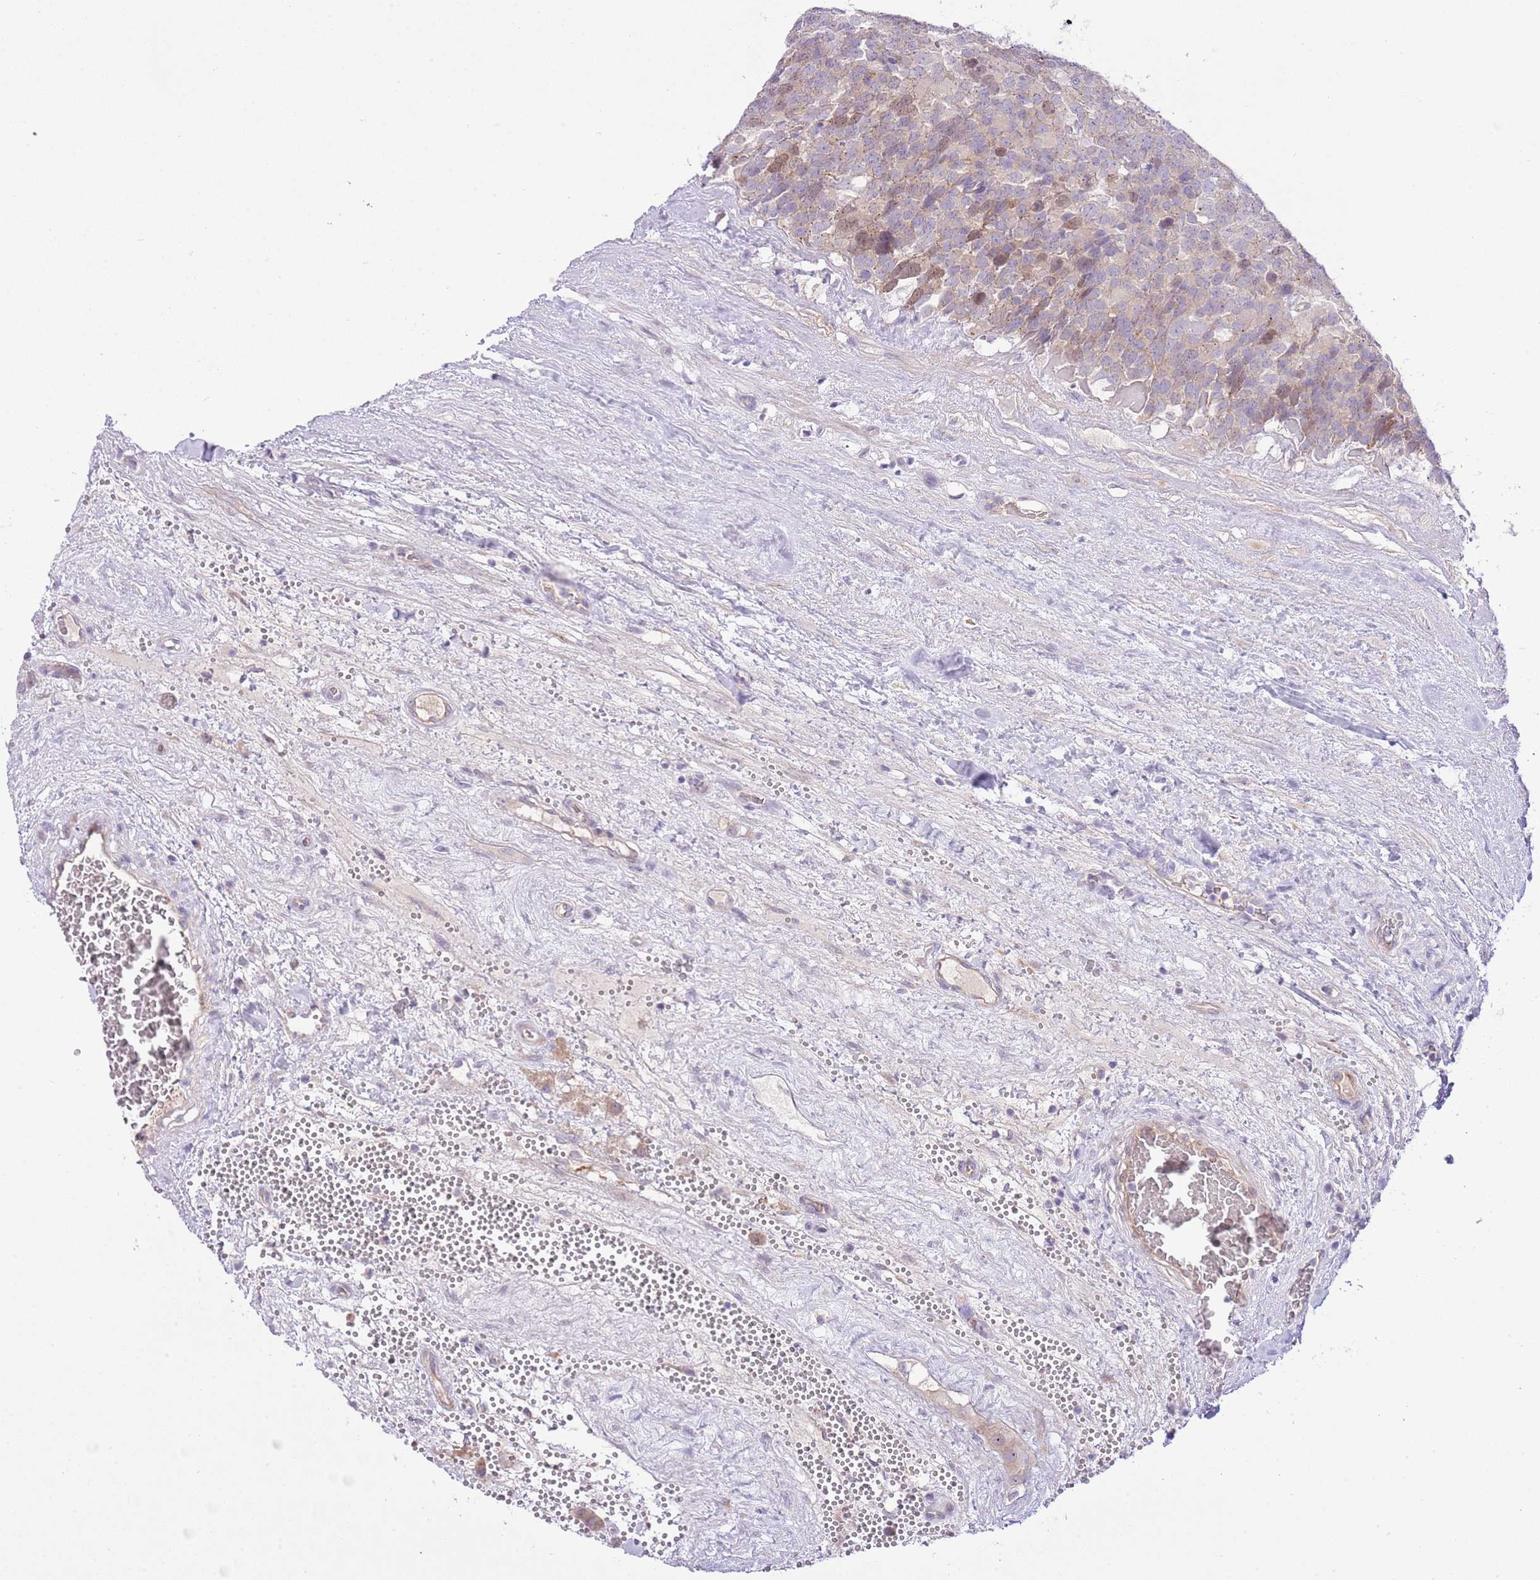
{"staining": {"intensity": "moderate", "quantity": "25%-75%", "location": "cytoplasmic/membranous,nuclear"}, "tissue": "testis cancer", "cell_type": "Tumor cells", "image_type": "cancer", "snomed": [{"axis": "morphology", "description": "Seminoma, NOS"}, {"axis": "topography", "description": "Testis"}], "caption": "Protein expression analysis of human seminoma (testis) reveals moderate cytoplasmic/membranous and nuclear expression in about 25%-75% of tumor cells.", "gene": "FBRSL1", "patient": {"sex": "male", "age": 71}}